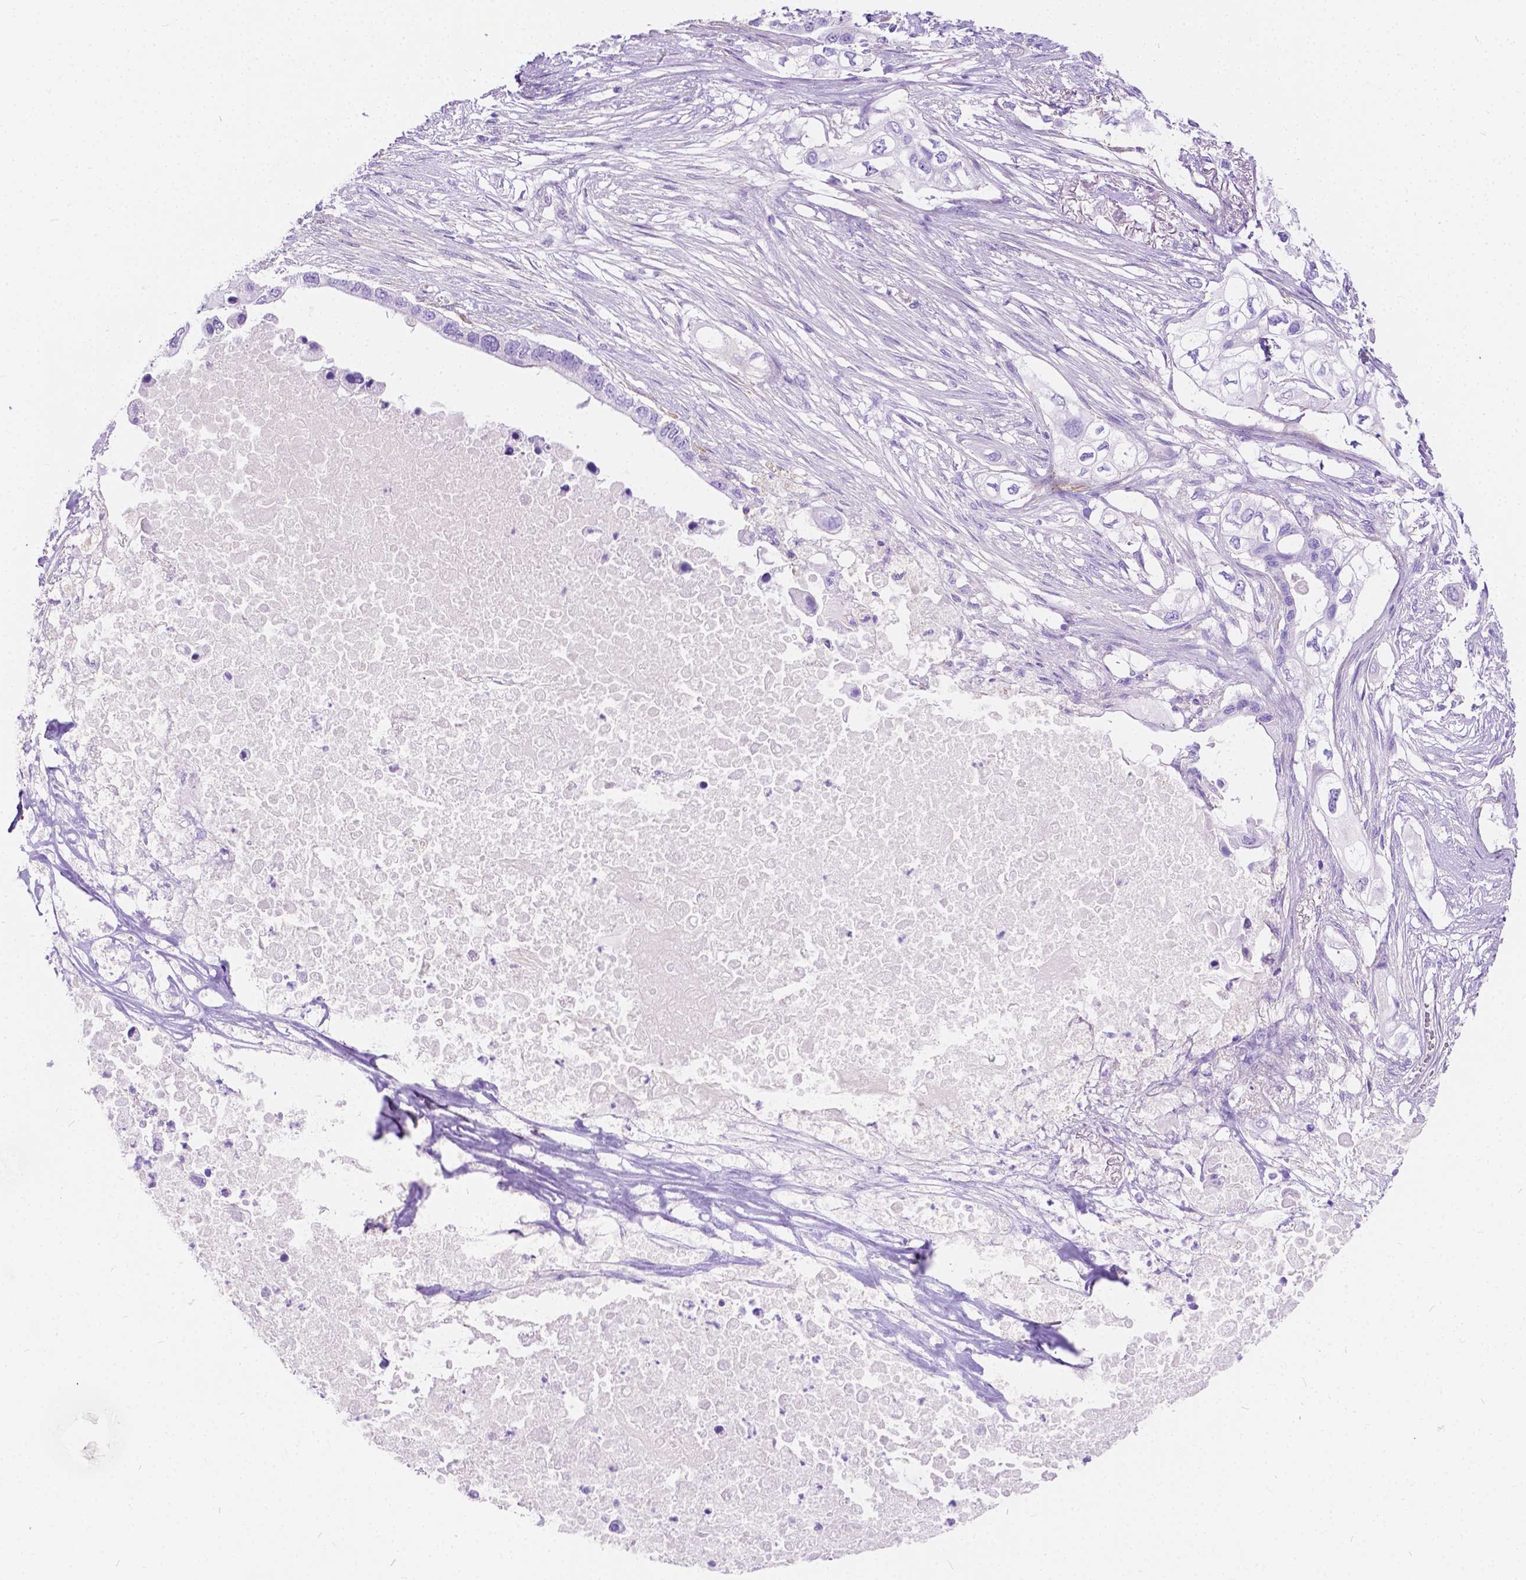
{"staining": {"intensity": "negative", "quantity": "none", "location": "none"}, "tissue": "pancreatic cancer", "cell_type": "Tumor cells", "image_type": "cancer", "snomed": [{"axis": "morphology", "description": "Adenocarcinoma, NOS"}, {"axis": "topography", "description": "Pancreas"}], "caption": "This is an immunohistochemistry (IHC) photomicrograph of human pancreatic cancer (adenocarcinoma). There is no expression in tumor cells.", "gene": "CHRM1", "patient": {"sex": "female", "age": 63}}